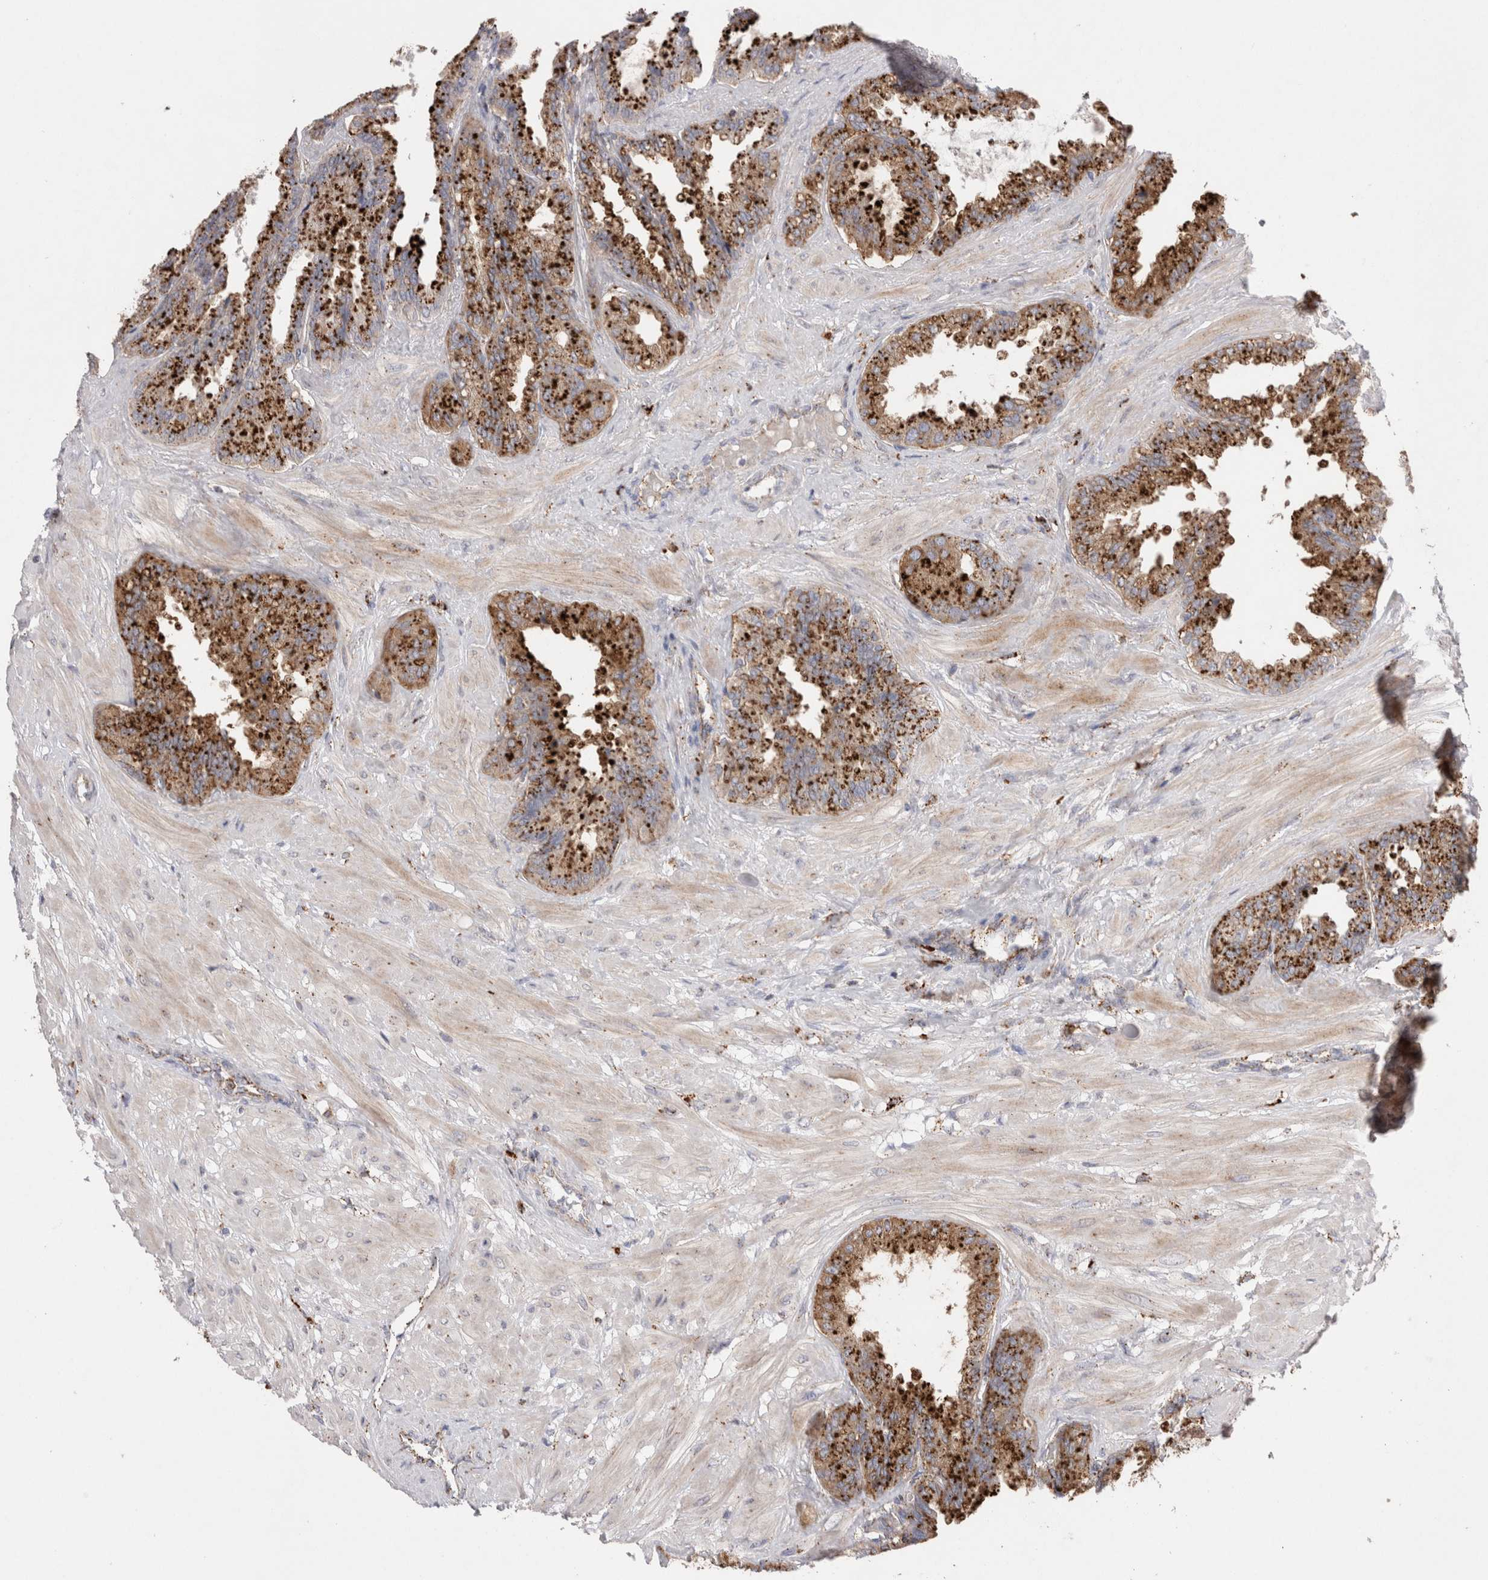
{"staining": {"intensity": "strong", "quantity": ">75%", "location": "cytoplasmic/membranous"}, "tissue": "seminal vesicle", "cell_type": "Glandular cells", "image_type": "normal", "snomed": [{"axis": "morphology", "description": "Normal tissue, NOS"}, {"axis": "topography", "description": "Seminal veicle"}], "caption": "Immunohistochemical staining of unremarkable human seminal vesicle shows high levels of strong cytoplasmic/membranous staining in about >75% of glandular cells. The protein is stained brown, and the nuclei are stained in blue (DAB (3,3'-diaminobenzidine) IHC with brightfield microscopy, high magnification).", "gene": "CTSA", "patient": {"sex": "male", "age": 46}}